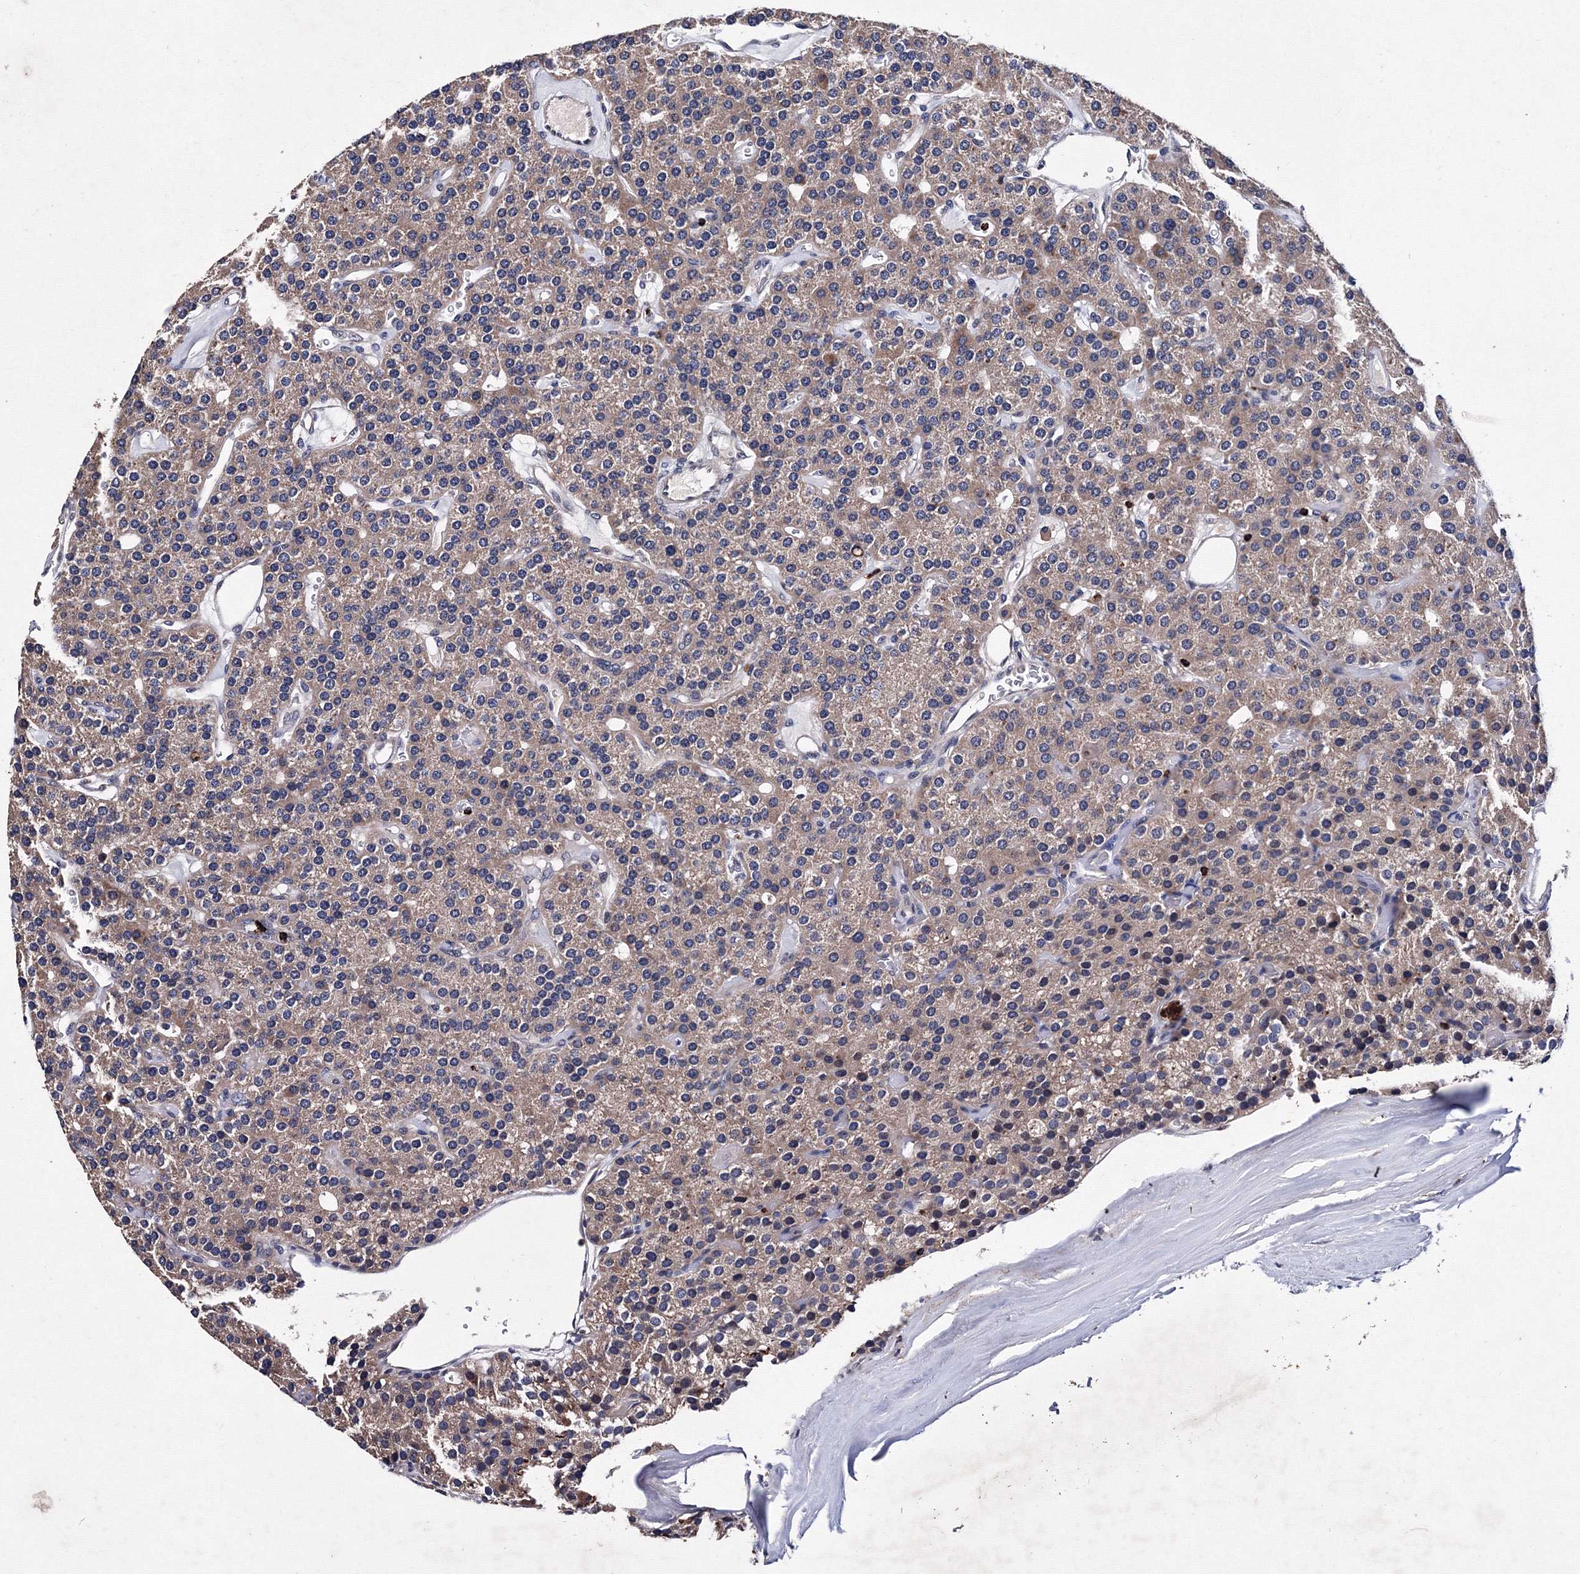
{"staining": {"intensity": "moderate", "quantity": ">75%", "location": "cytoplasmic/membranous"}, "tissue": "parathyroid gland", "cell_type": "Glandular cells", "image_type": "normal", "snomed": [{"axis": "morphology", "description": "Normal tissue, NOS"}, {"axis": "morphology", "description": "Adenoma, NOS"}, {"axis": "topography", "description": "Parathyroid gland"}], "caption": "DAB immunohistochemical staining of benign parathyroid gland displays moderate cytoplasmic/membranous protein expression in about >75% of glandular cells.", "gene": "PHYKPL", "patient": {"sex": "female", "age": 86}}